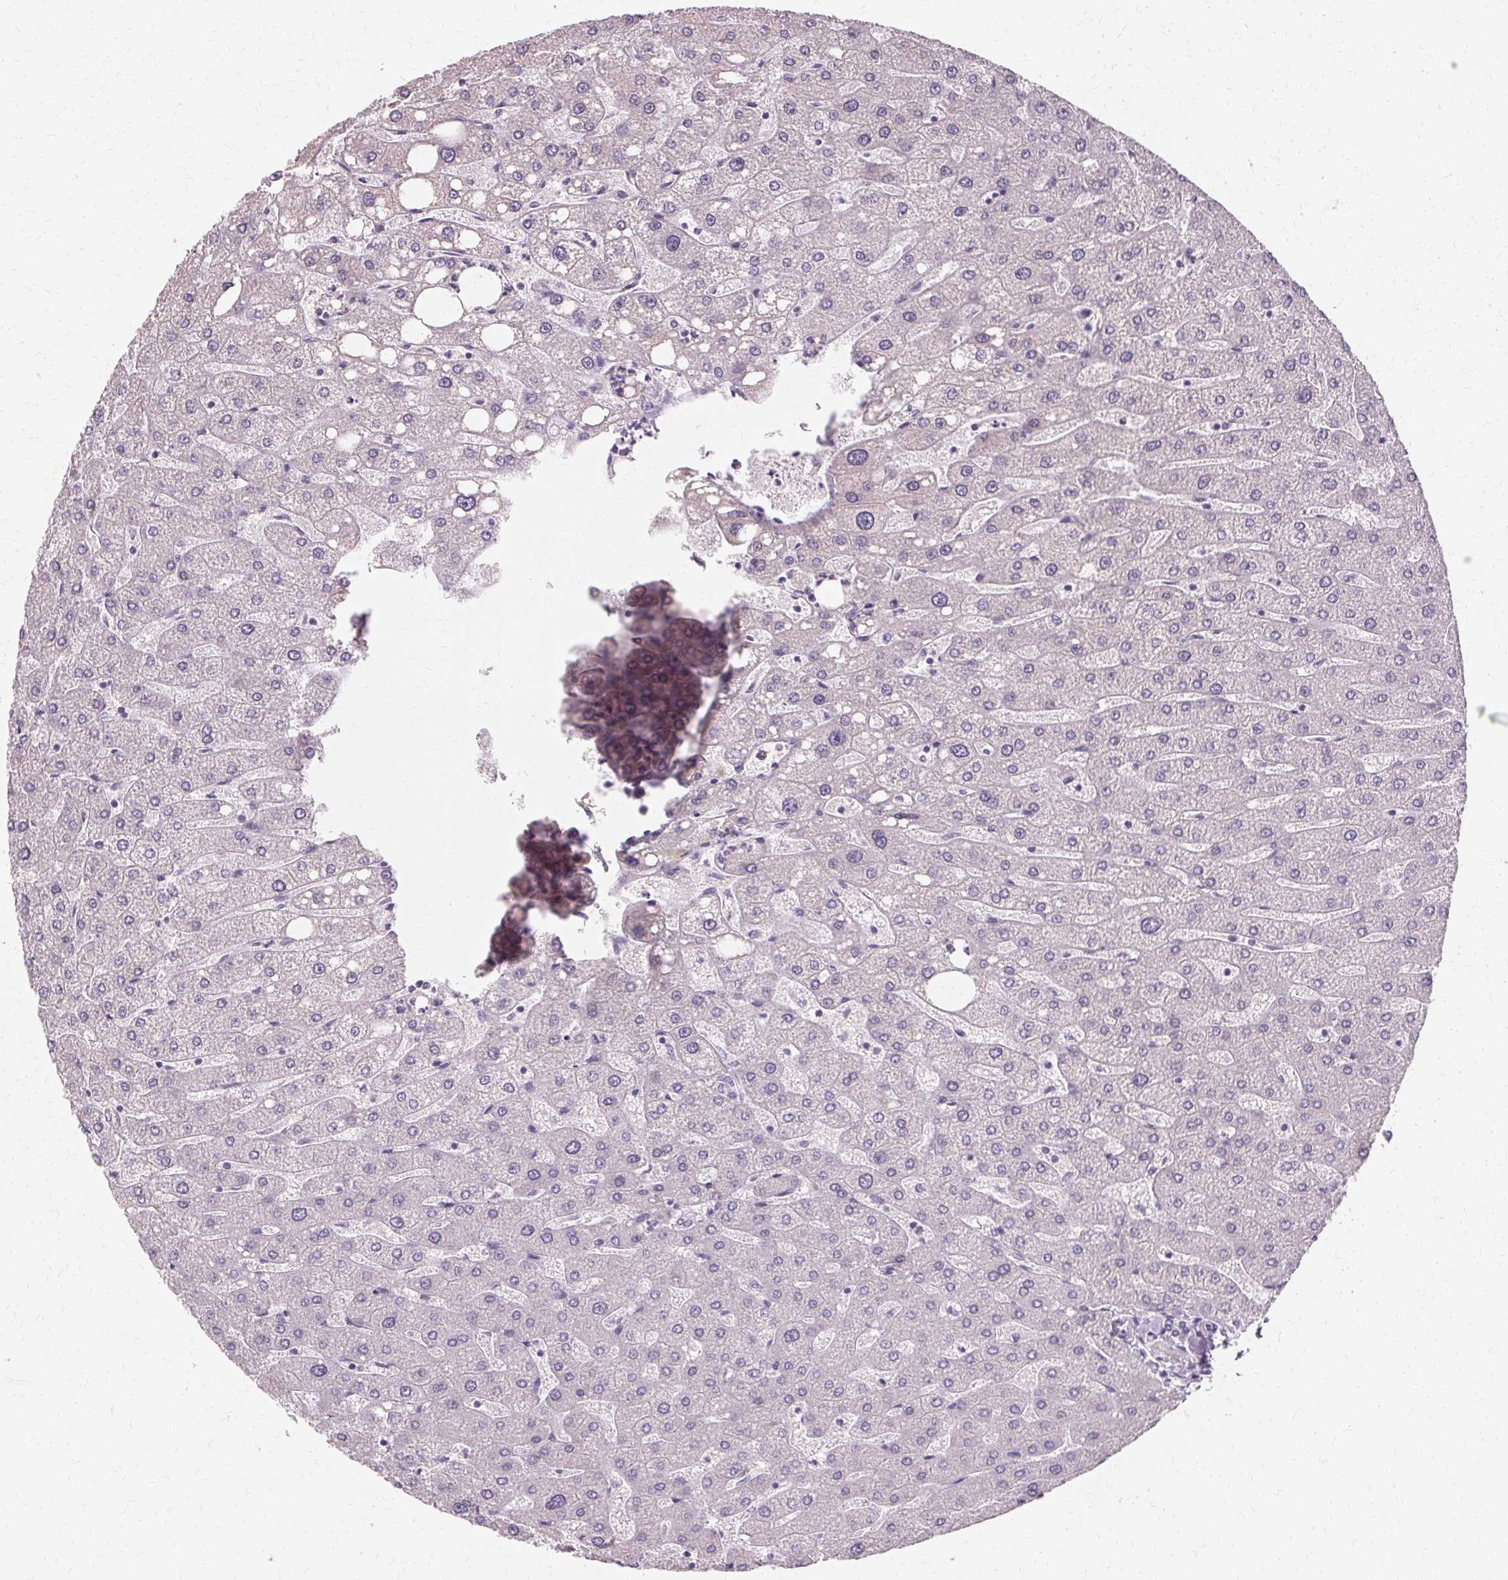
{"staining": {"intensity": "negative", "quantity": "none", "location": "none"}, "tissue": "liver", "cell_type": "Cholangiocytes", "image_type": "normal", "snomed": [{"axis": "morphology", "description": "Normal tissue, NOS"}, {"axis": "topography", "description": "Liver"}], "caption": "Micrograph shows no significant protein staining in cholangiocytes of normal liver.", "gene": "FCRL3", "patient": {"sex": "male", "age": 67}}